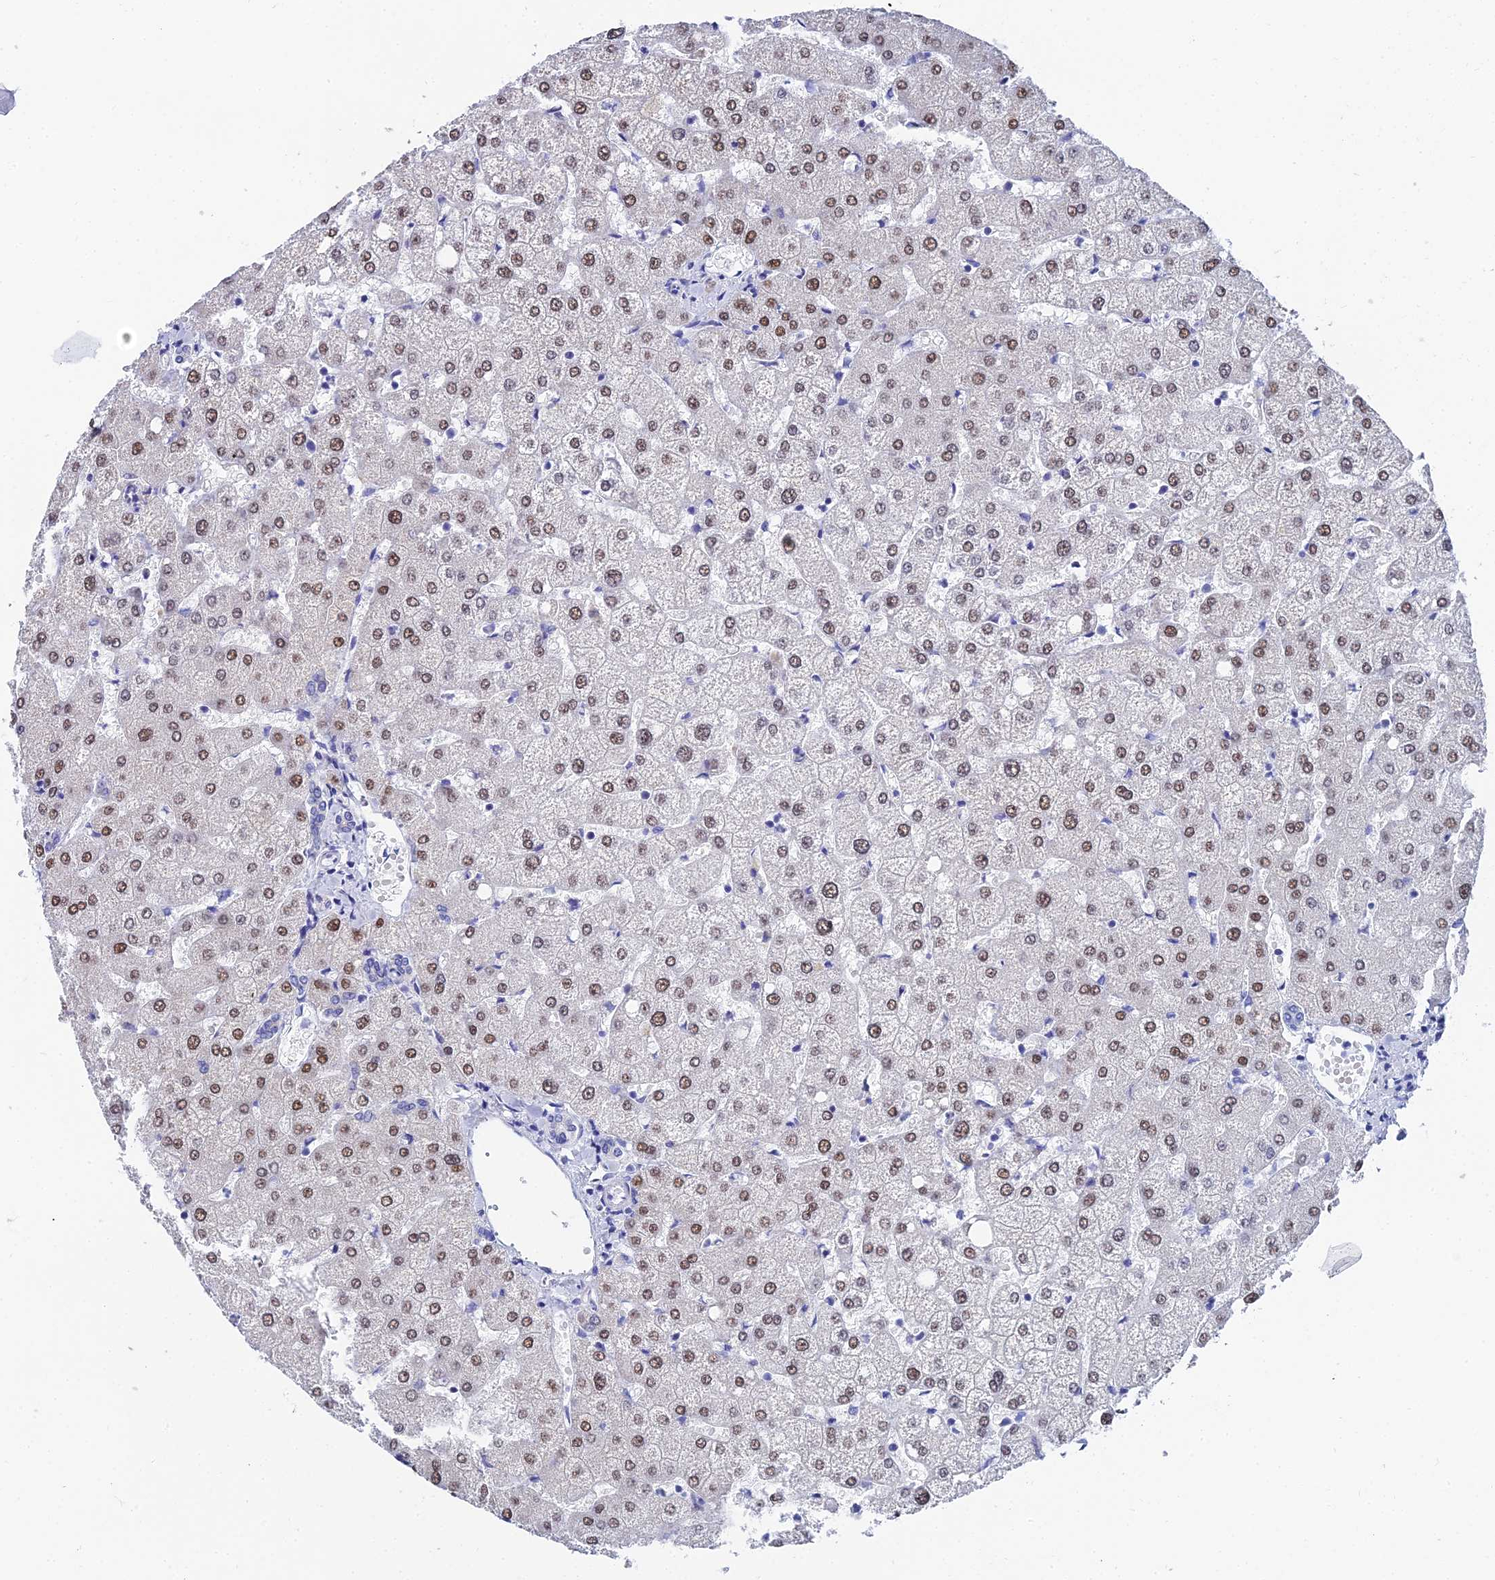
{"staining": {"intensity": "negative", "quantity": "none", "location": "none"}, "tissue": "liver", "cell_type": "Cholangiocytes", "image_type": "normal", "snomed": [{"axis": "morphology", "description": "Normal tissue, NOS"}, {"axis": "topography", "description": "Liver"}], "caption": "There is no significant staining in cholangiocytes of liver. Brightfield microscopy of immunohistochemistry (IHC) stained with DAB (brown) and hematoxylin (blue), captured at high magnification.", "gene": "OCM2", "patient": {"sex": "female", "age": 54}}